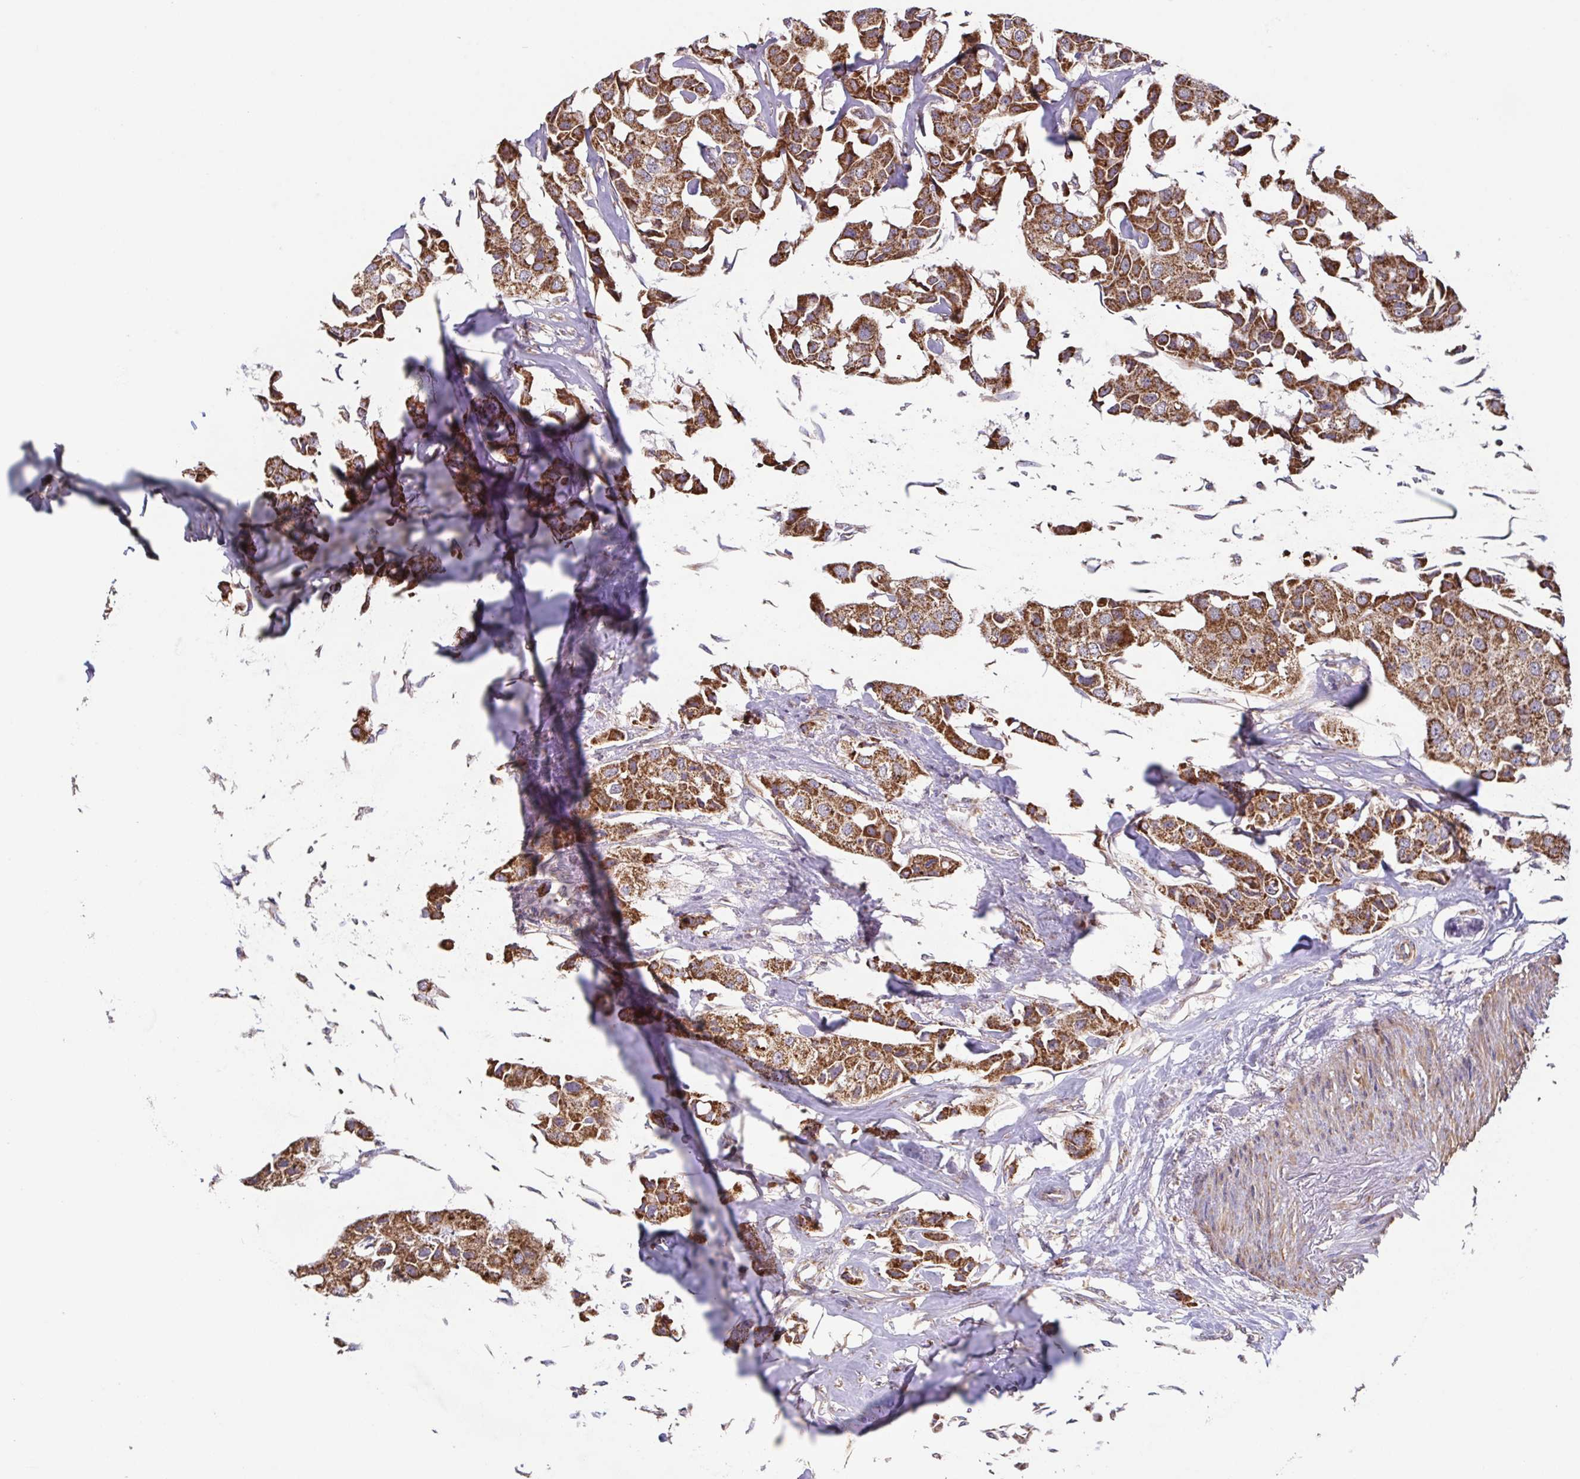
{"staining": {"intensity": "strong", "quantity": ">75%", "location": "cytoplasmic/membranous"}, "tissue": "breast cancer", "cell_type": "Tumor cells", "image_type": "cancer", "snomed": [{"axis": "morphology", "description": "Duct carcinoma"}, {"axis": "topography", "description": "Breast"}], "caption": "Breast infiltrating ductal carcinoma stained for a protein (brown) shows strong cytoplasmic/membranous positive positivity in about >75% of tumor cells.", "gene": "DIP2B", "patient": {"sex": "female", "age": 80}}